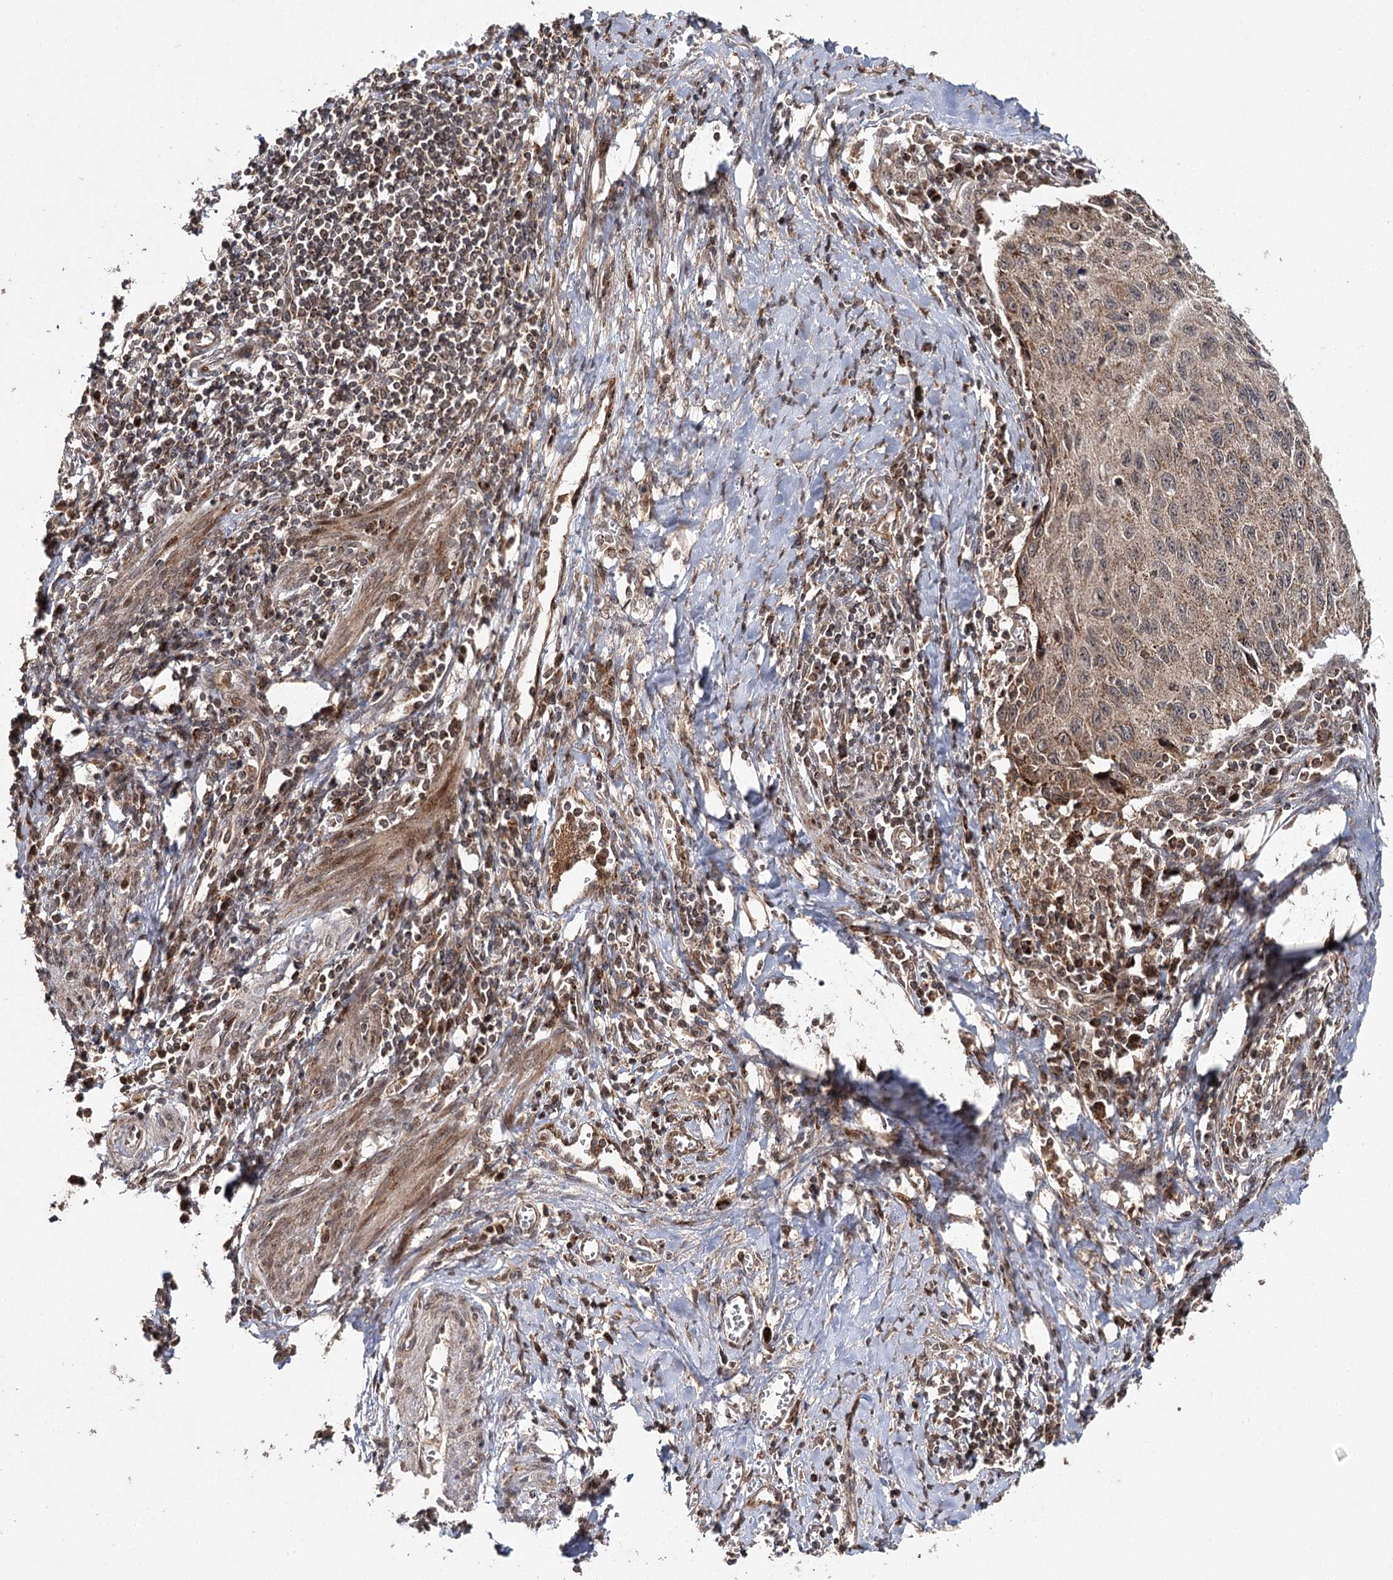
{"staining": {"intensity": "weak", "quantity": ">75%", "location": "cytoplasmic/membranous"}, "tissue": "cervical cancer", "cell_type": "Tumor cells", "image_type": "cancer", "snomed": [{"axis": "morphology", "description": "Squamous cell carcinoma, NOS"}, {"axis": "topography", "description": "Cervix"}], "caption": "Human cervical squamous cell carcinoma stained with a protein marker reveals weak staining in tumor cells.", "gene": "ZNRF3", "patient": {"sex": "female", "age": 53}}